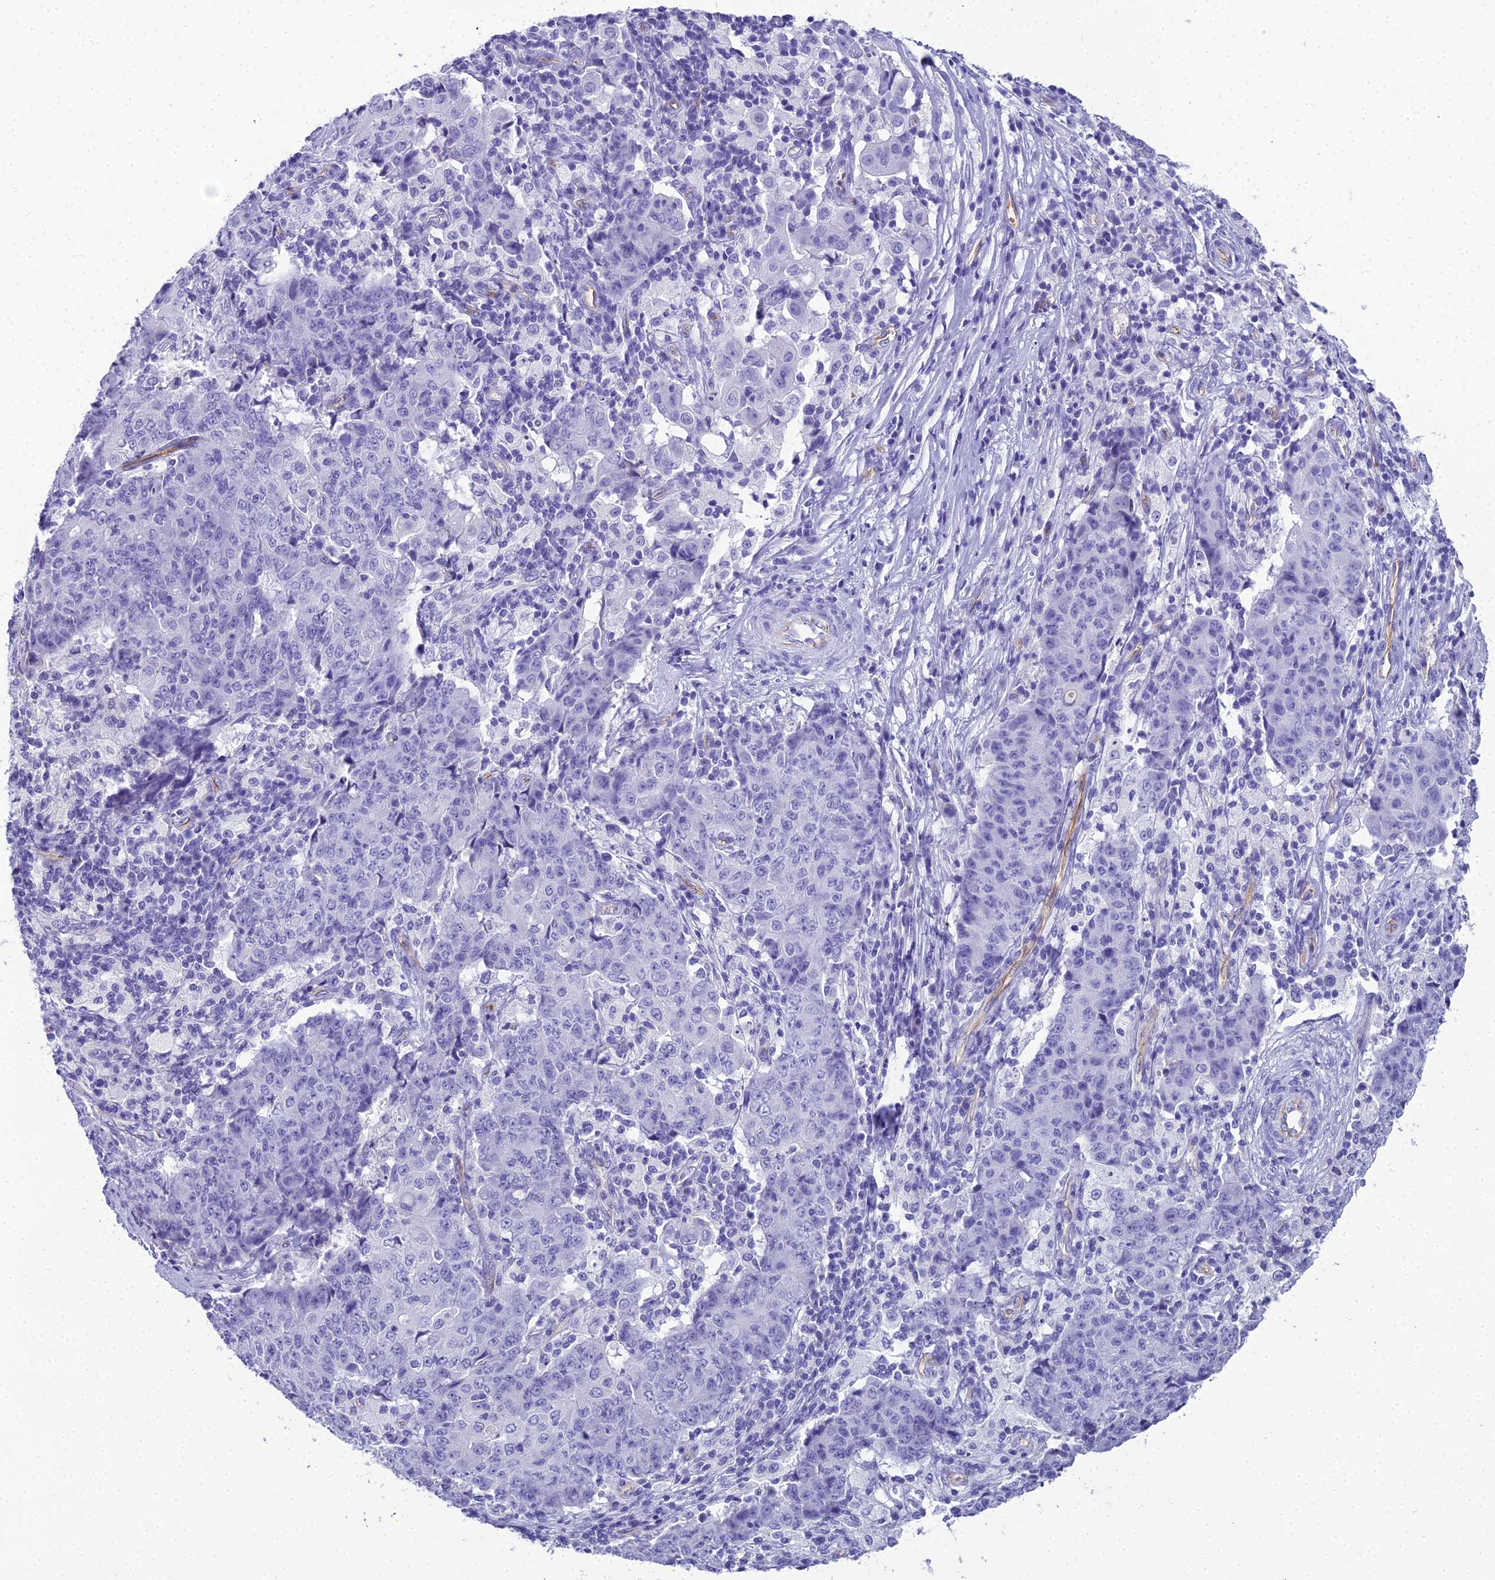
{"staining": {"intensity": "negative", "quantity": "none", "location": "none"}, "tissue": "ovarian cancer", "cell_type": "Tumor cells", "image_type": "cancer", "snomed": [{"axis": "morphology", "description": "Carcinoma, endometroid"}, {"axis": "topography", "description": "Ovary"}], "caption": "Tumor cells are negative for protein expression in human endometroid carcinoma (ovarian).", "gene": "NINJ1", "patient": {"sex": "female", "age": 42}}